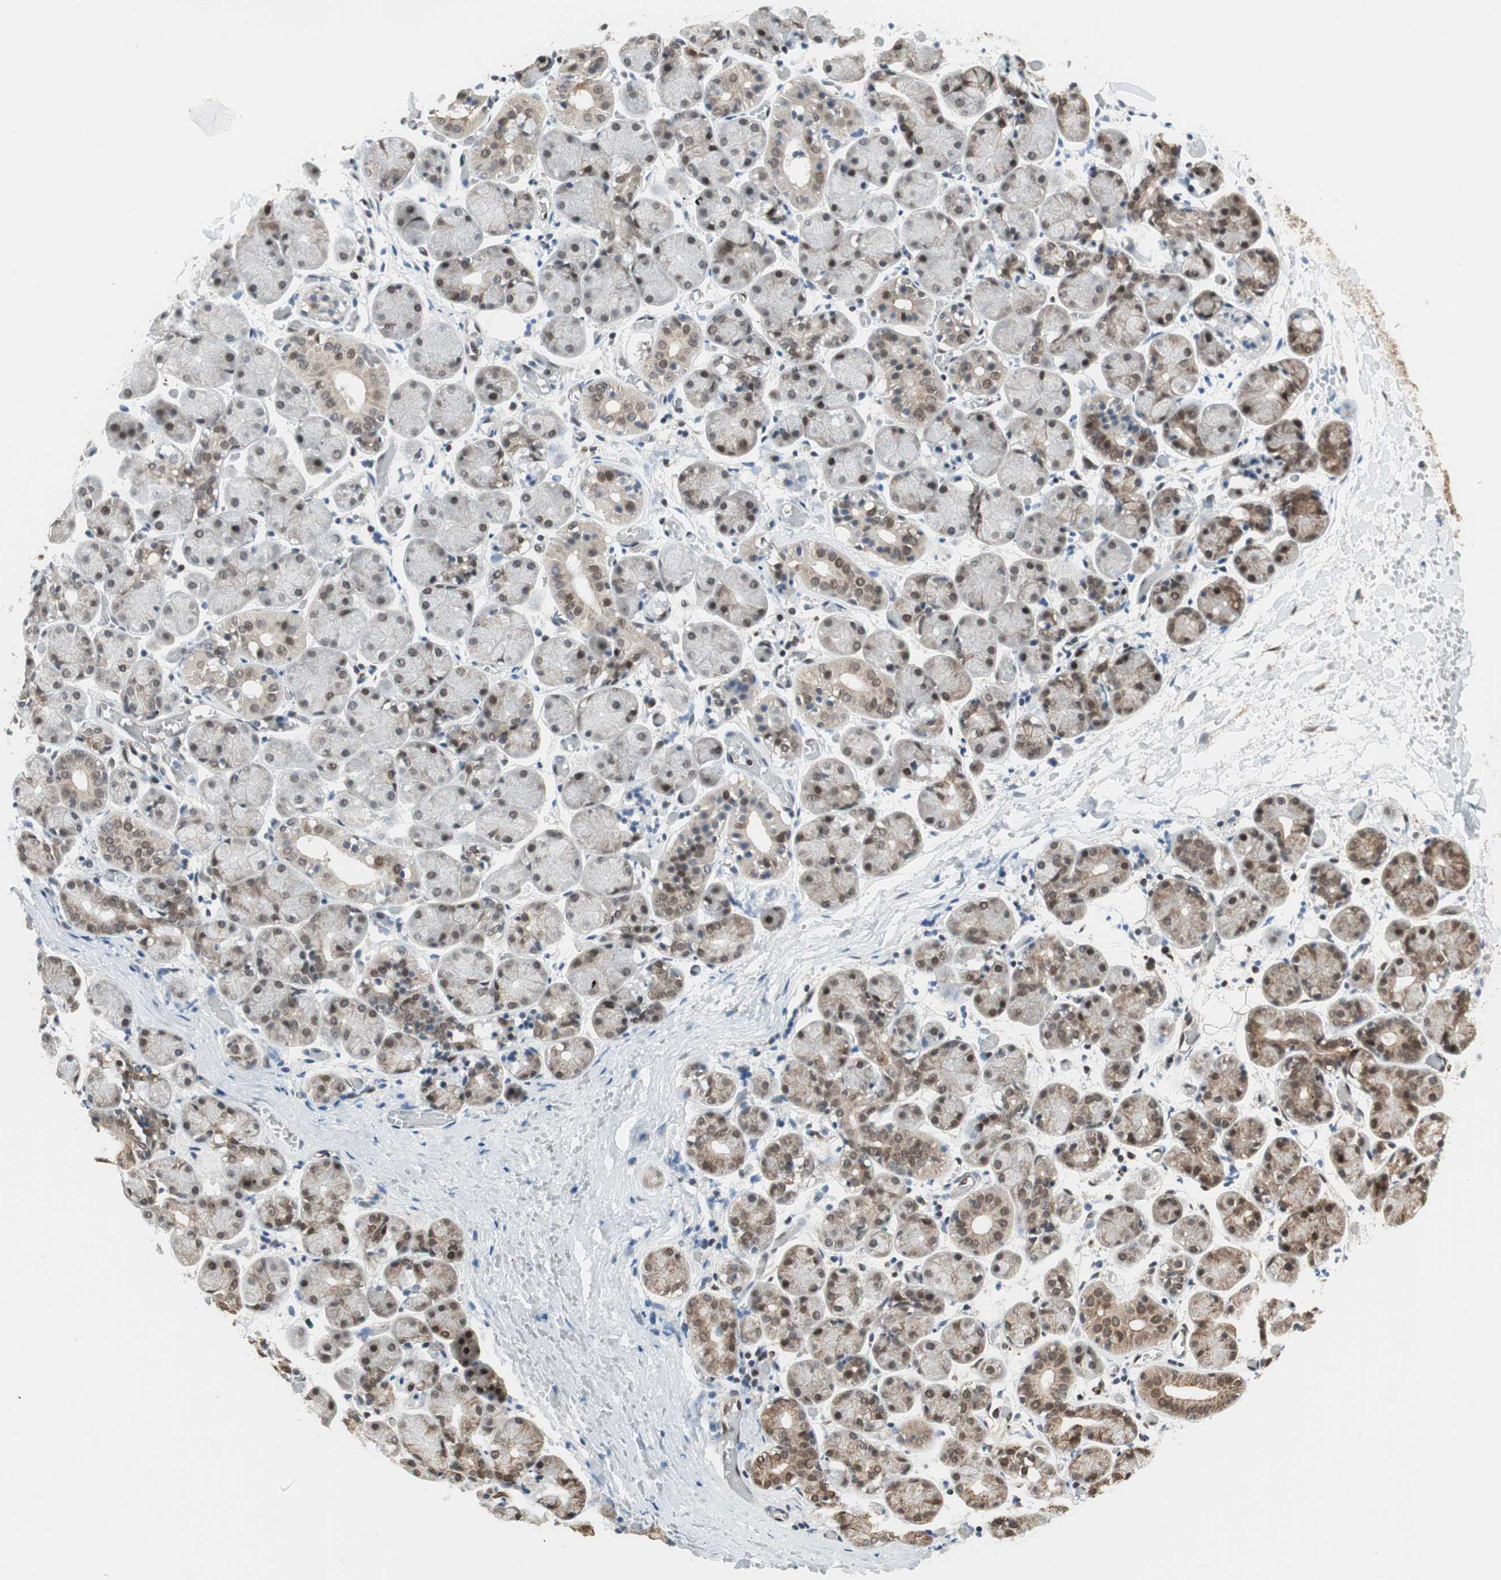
{"staining": {"intensity": "moderate", "quantity": ">75%", "location": "cytoplasmic/membranous,nuclear"}, "tissue": "salivary gland", "cell_type": "Glandular cells", "image_type": "normal", "snomed": [{"axis": "morphology", "description": "Normal tissue, NOS"}, {"axis": "topography", "description": "Salivary gland"}], "caption": "This image shows unremarkable salivary gland stained with IHC to label a protein in brown. The cytoplasmic/membranous,nuclear of glandular cells show moderate positivity for the protein. Nuclei are counter-stained blue.", "gene": "ZBTB17", "patient": {"sex": "female", "age": 24}}